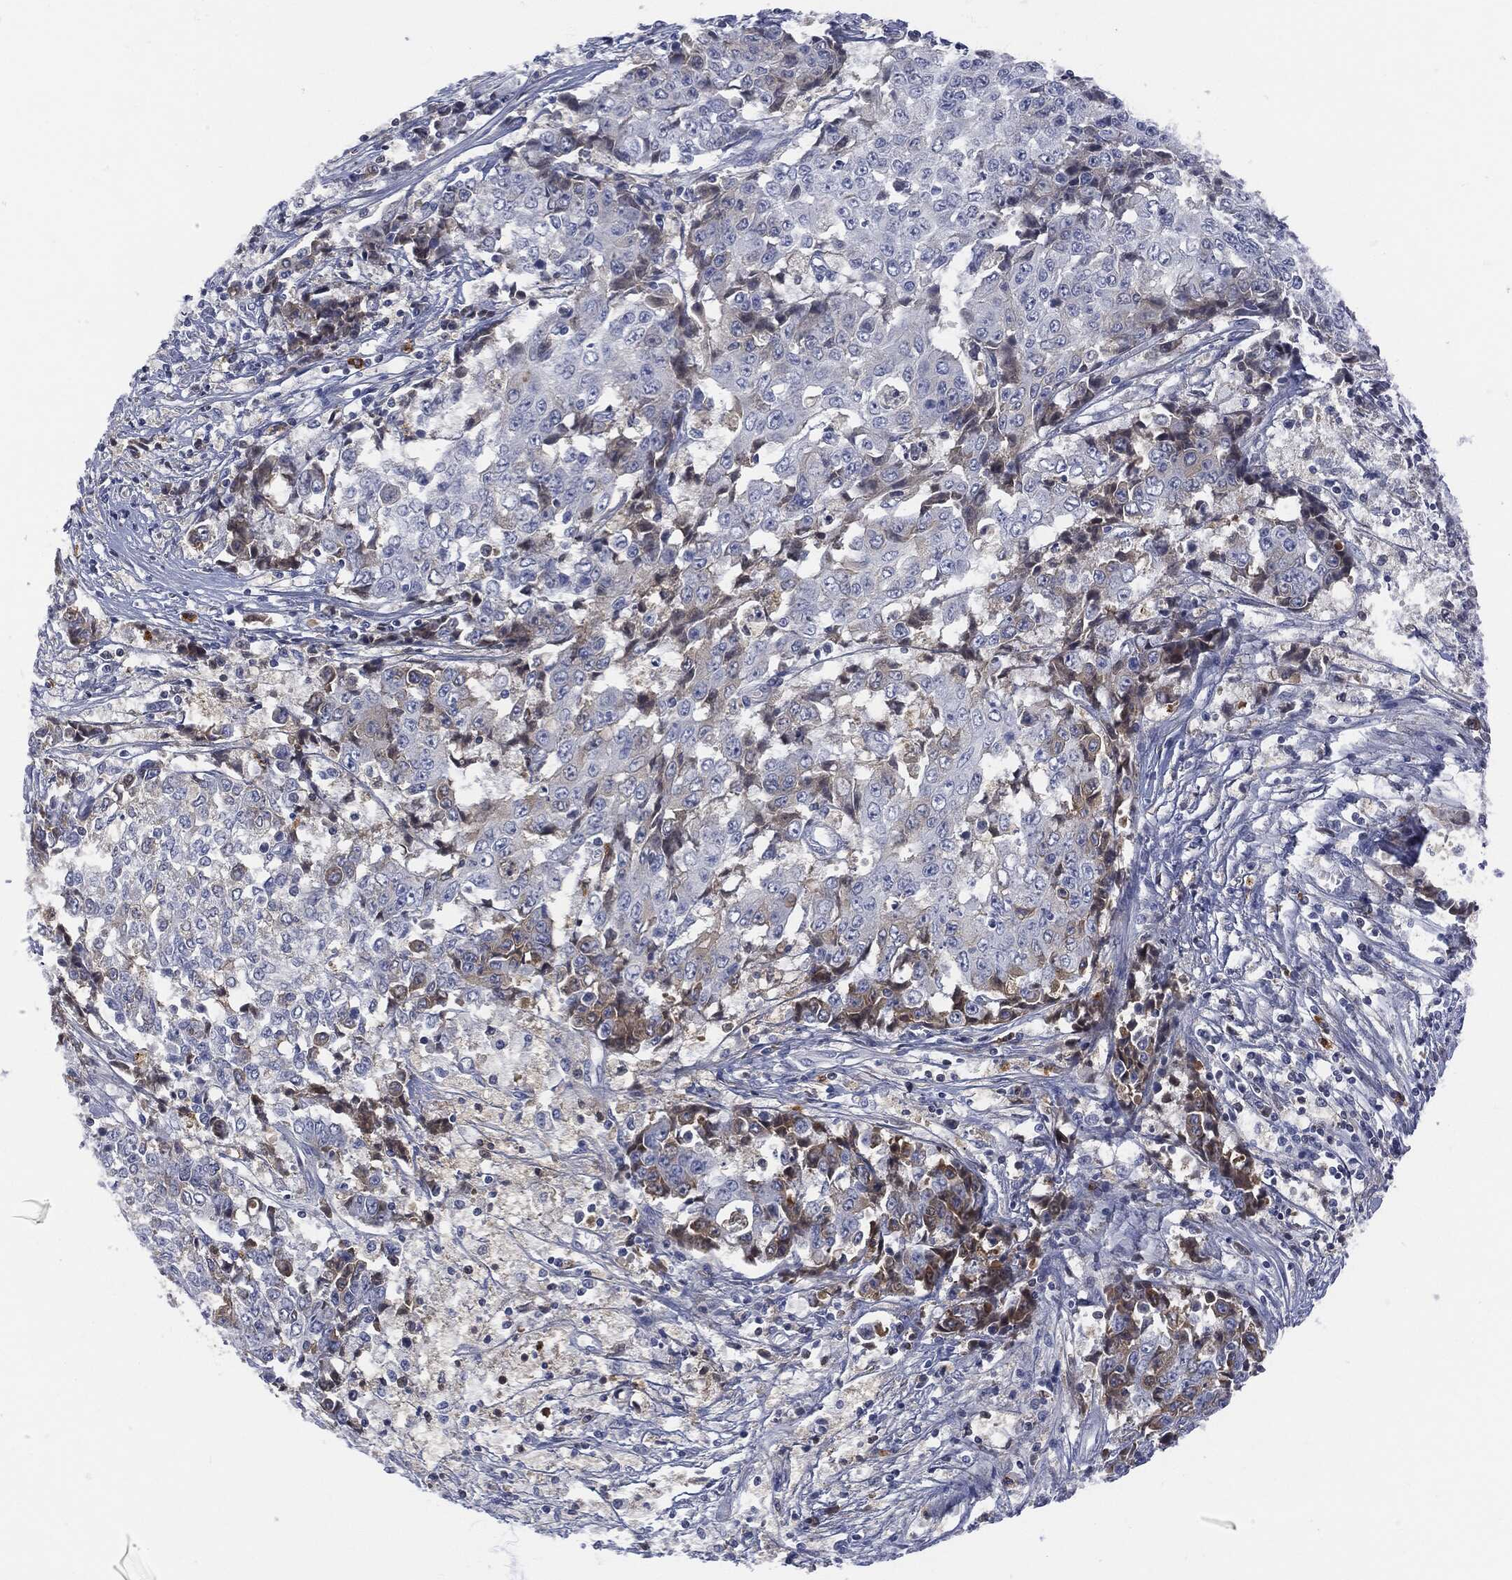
{"staining": {"intensity": "moderate", "quantity": "<25%", "location": "cytoplasmic/membranous"}, "tissue": "ovarian cancer", "cell_type": "Tumor cells", "image_type": "cancer", "snomed": [{"axis": "morphology", "description": "Carcinoma, endometroid"}, {"axis": "topography", "description": "Ovary"}], "caption": "Moderate cytoplasmic/membranous protein expression is identified in approximately <25% of tumor cells in endometroid carcinoma (ovarian).", "gene": "BTK", "patient": {"sex": "female", "age": 42}}